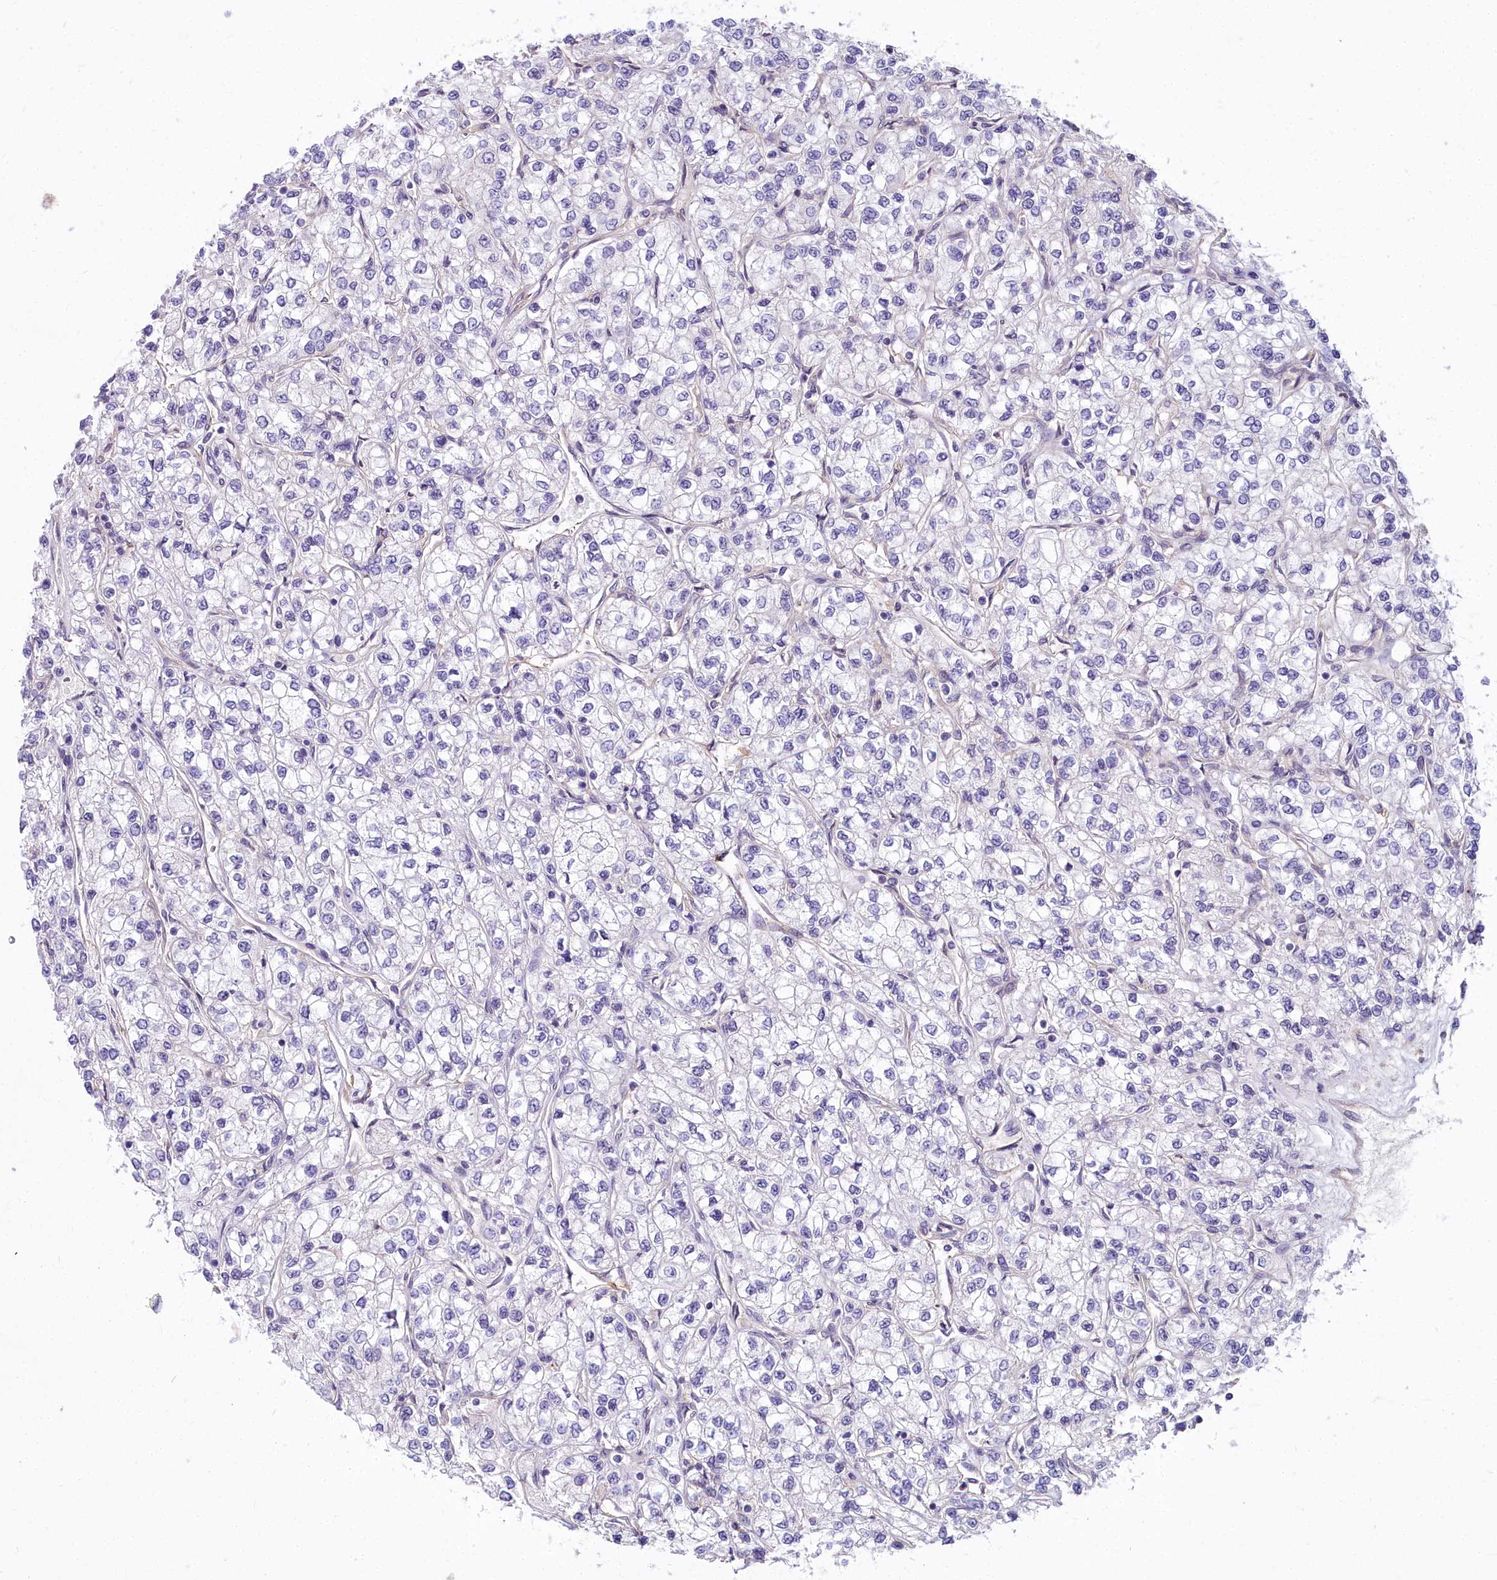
{"staining": {"intensity": "negative", "quantity": "none", "location": "none"}, "tissue": "renal cancer", "cell_type": "Tumor cells", "image_type": "cancer", "snomed": [{"axis": "morphology", "description": "Adenocarcinoma, NOS"}, {"axis": "topography", "description": "Kidney"}], "caption": "An IHC micrograph of renal cancer is shown. There is no staining in tumor cells of renal cancer.", "gene": "HLA-DOA", "patient": {"sex": "male", "age": 80}}